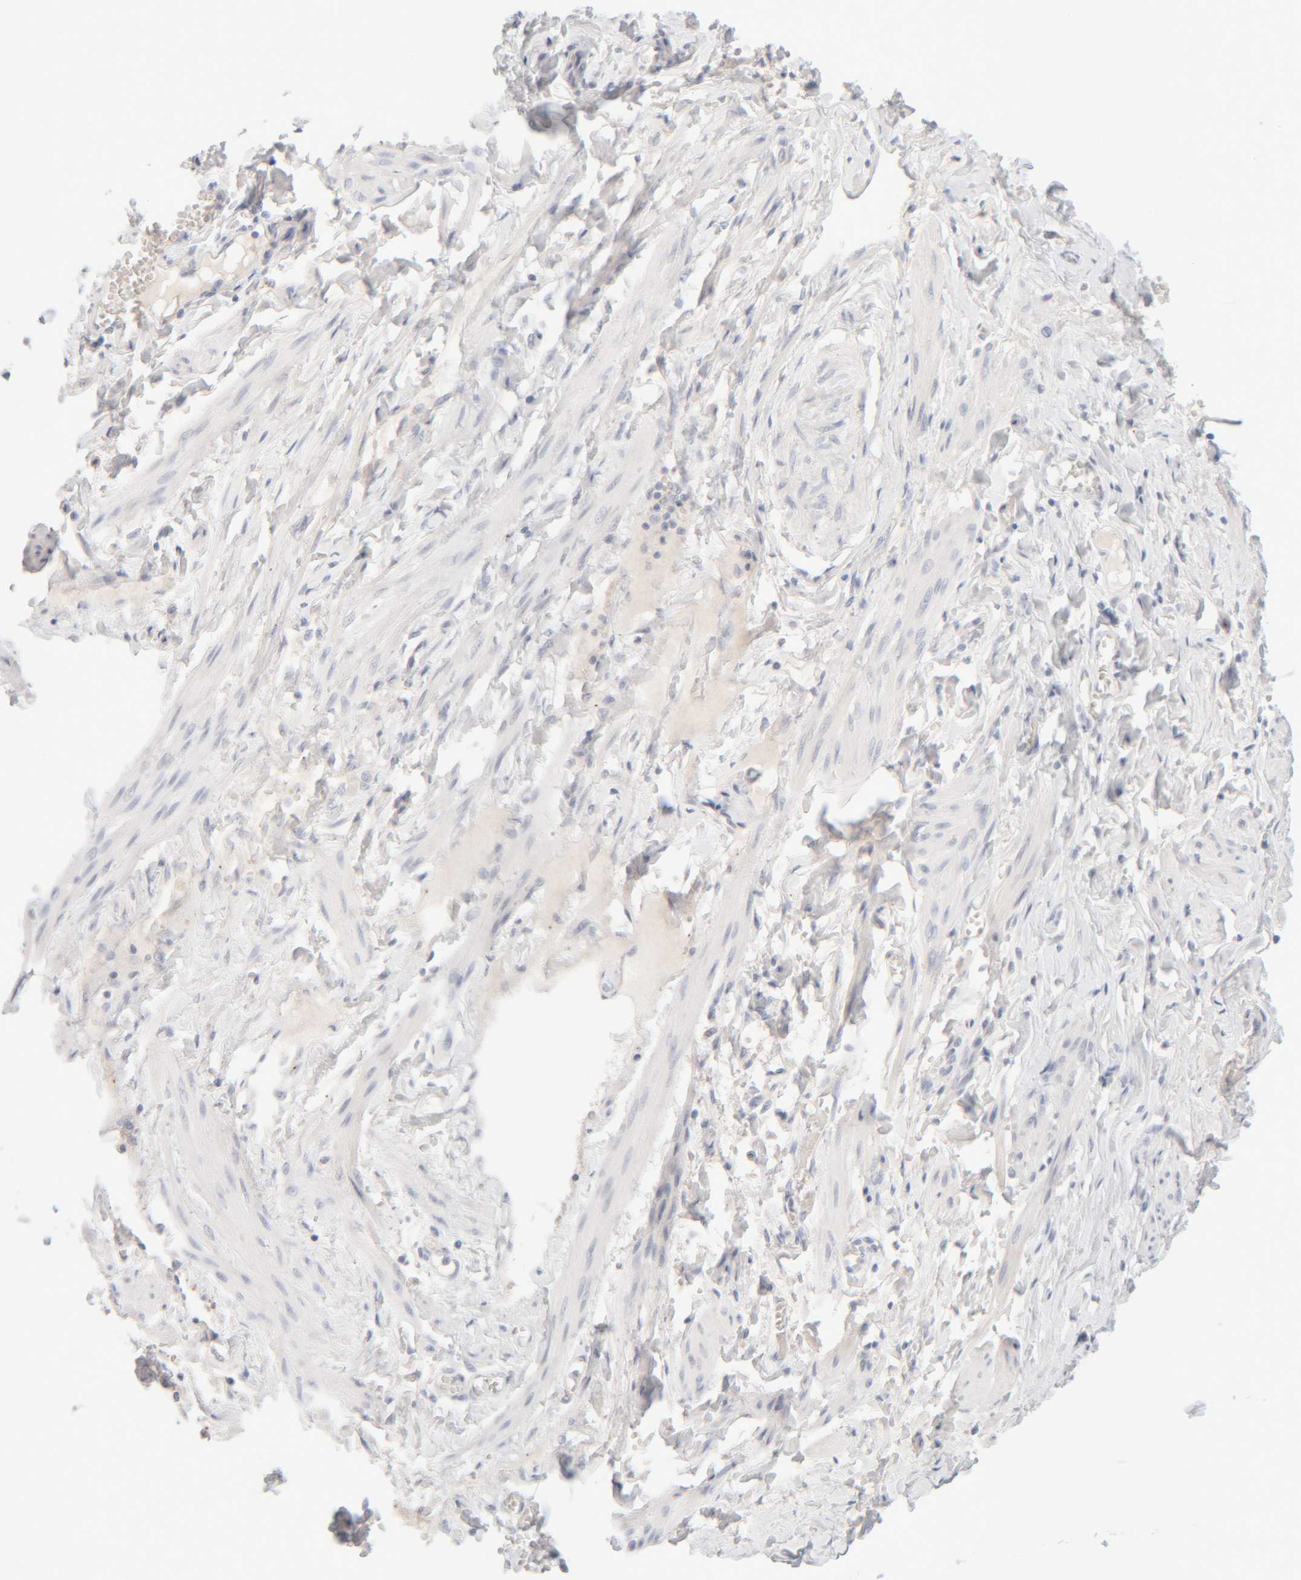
{"staining": {"intensity": "negative", "quantity": "none", "location": "none"}, "tissue": "adipose tissue", "cell_type": "Adipocytes", "image_type": "normal", "snomed": [{"axis": "morphology", "description": "Normal tissue, NOS"}, {"axis": "topography", "description": "Vascular tissue"}, {"axis": "topography", "description": "Fallopian tube"}, {"axis": "topography", "description": "Ovary"}], "caption": "Micrograph shows no protein expression in adipocytes of benign adipose tissue. Nuclei are stained in blue.", "gene": "RIDA", "patient": {"sex": "female", "age": 67}}